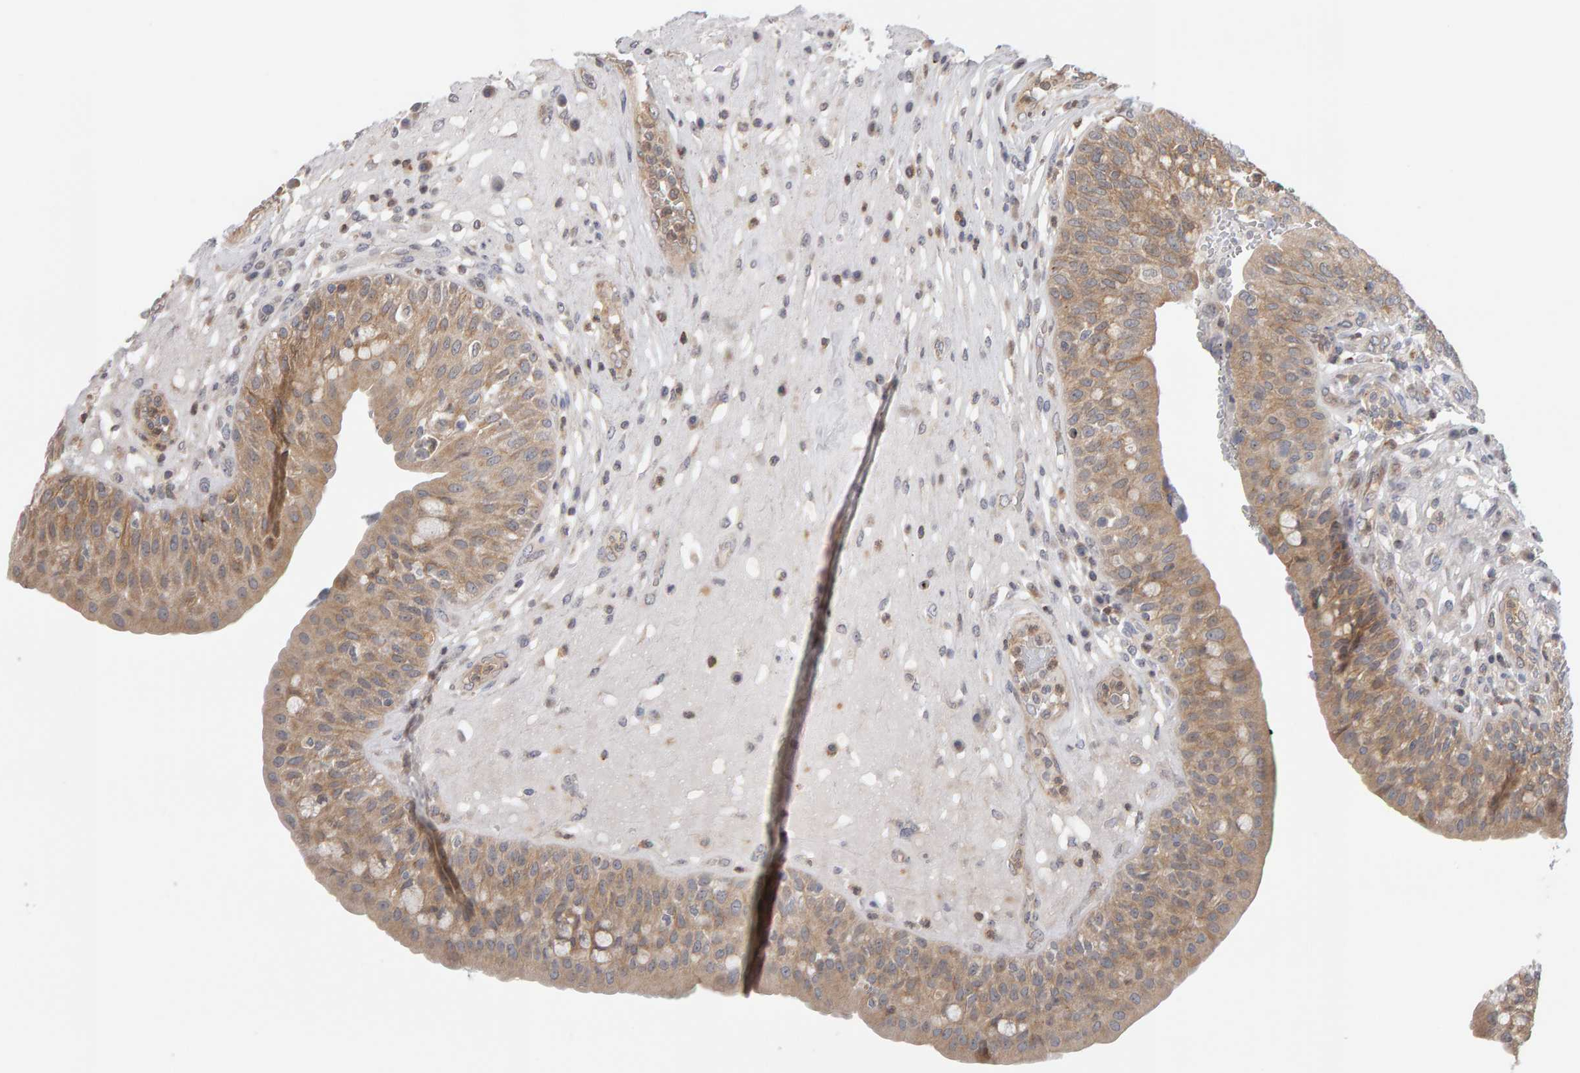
{"staining": {"intensity": "moderate", "quantity": ">75%", "location": "cytoplasmic/membranous"}, "tissue": "urinary bladder", "cell_type": "Urothelial cells", "image_type": "normal", "snomed": [{"axis": "morphology", "description": "Normal tissue, NOS"}, {"axis": "topography", "description": "Urinary bladder"}], "caption": "The micrograph displays a brown stain indicating the presence of a protein in the cytoplasmic/membranous of urothelial cells in urinary bladder. The protein of interest is stained brown, and the nuclei are stained in blue (DAB (3,3'-diaminobenzidine) IHC with brightfield microscopy, high magnification).", "gene": "MSRA", "patient": {"sex": "female", "age": 62}}